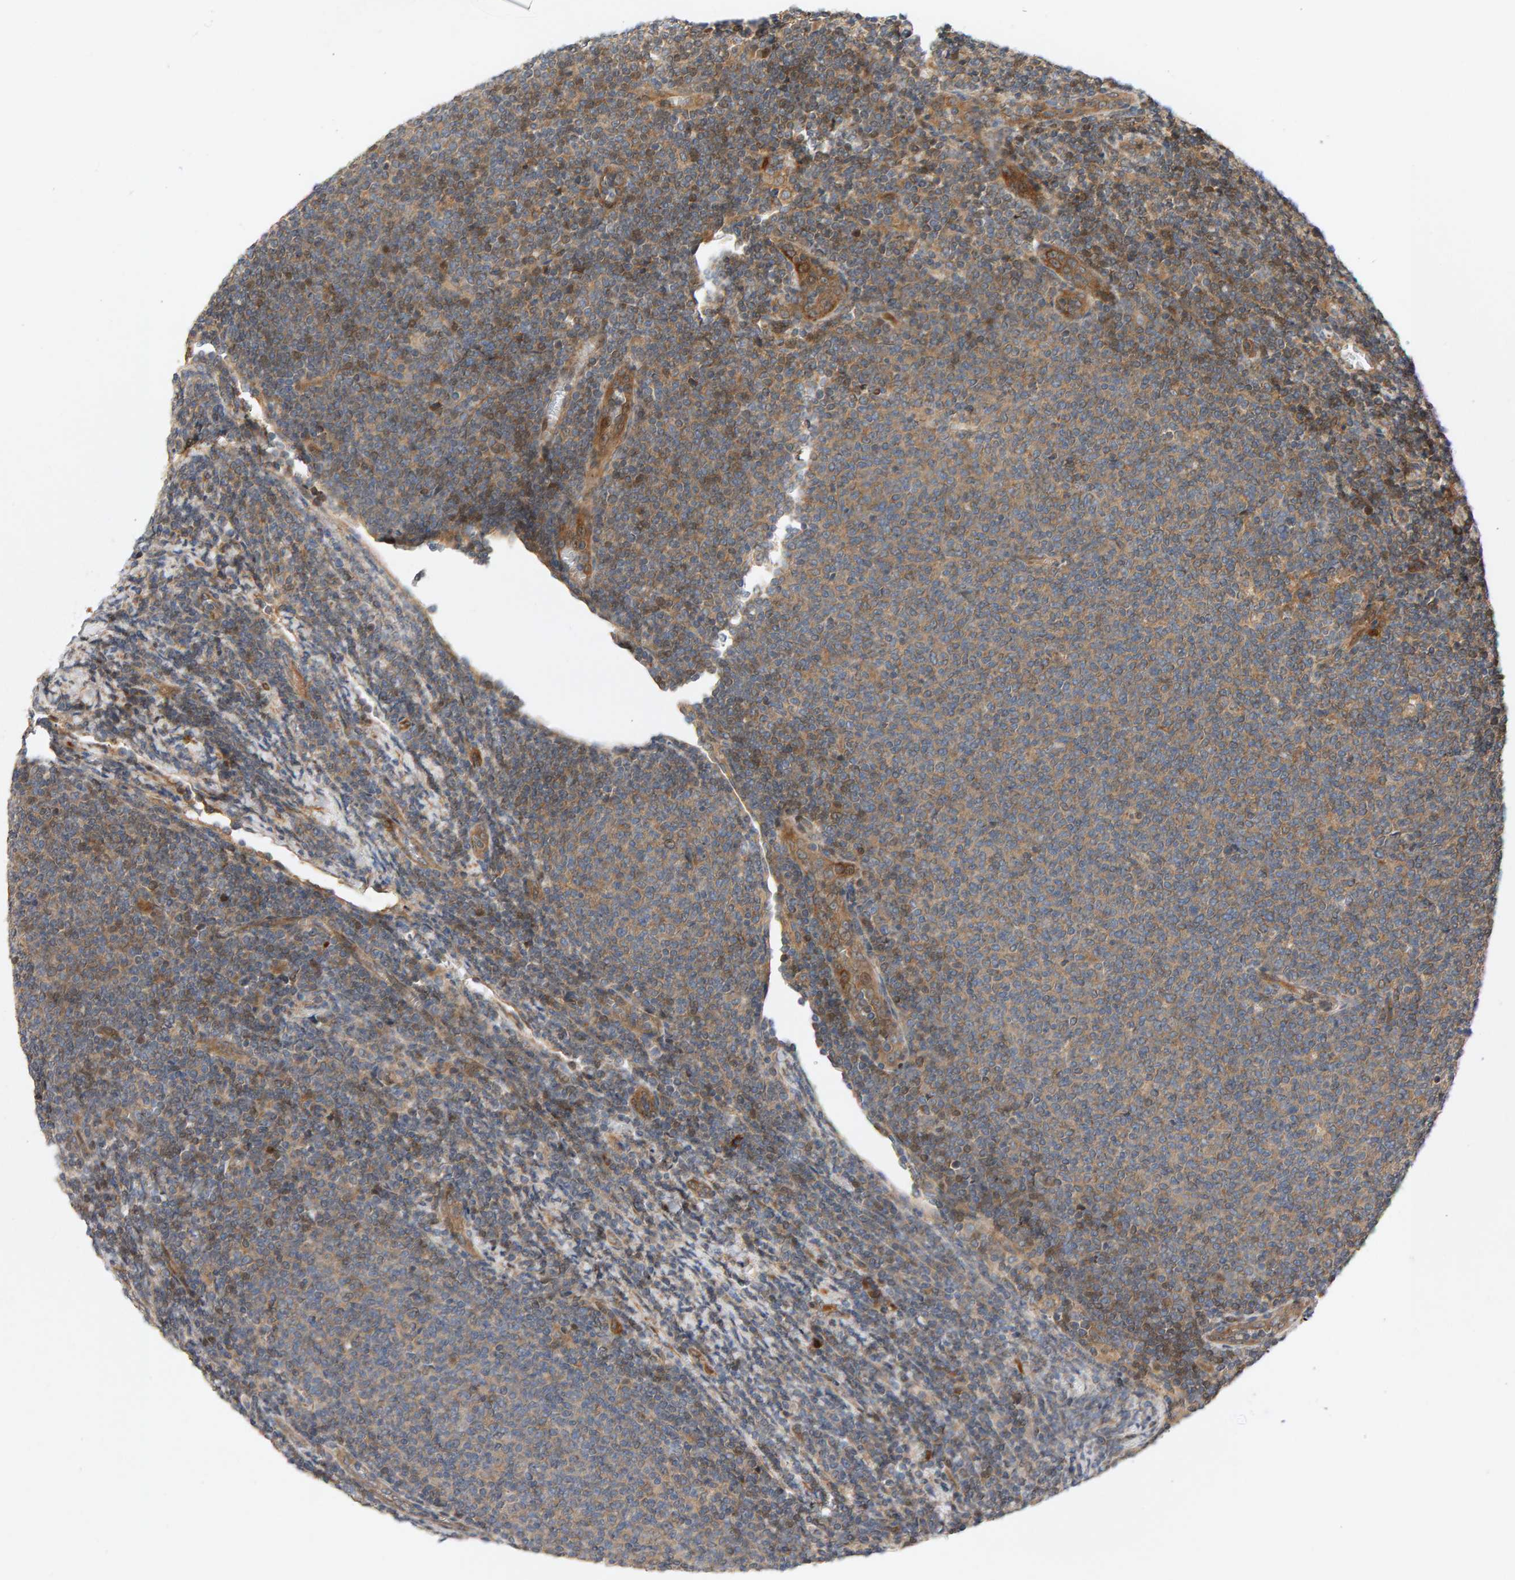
{"staining": {"intensity": "moderate", "quantity": "25%-75%", "location": "cytoplasmic/membranous"}, "tissue": "lymphoma", "cell_type": "Tumor cells", "image_type": "cancer", "snomed": [{"axis": "morphology", "description": "Malignant lymphoma, non-Hodgkin's type, Low grade"}, {"axis": "topography", "description": "Lymph node"}], "caption": "A high-resolution histopathology image shows immunohistochemistry (IHC) staining of malignant lymphoma, non-Hodgkin's type (low-grade), which shows moderate cytoplasmic/membranous positivity in approximately 25%-75% of tumor cells.", "gene": "BAHCC1", "patient": {"sex": "male", "age": 66}}